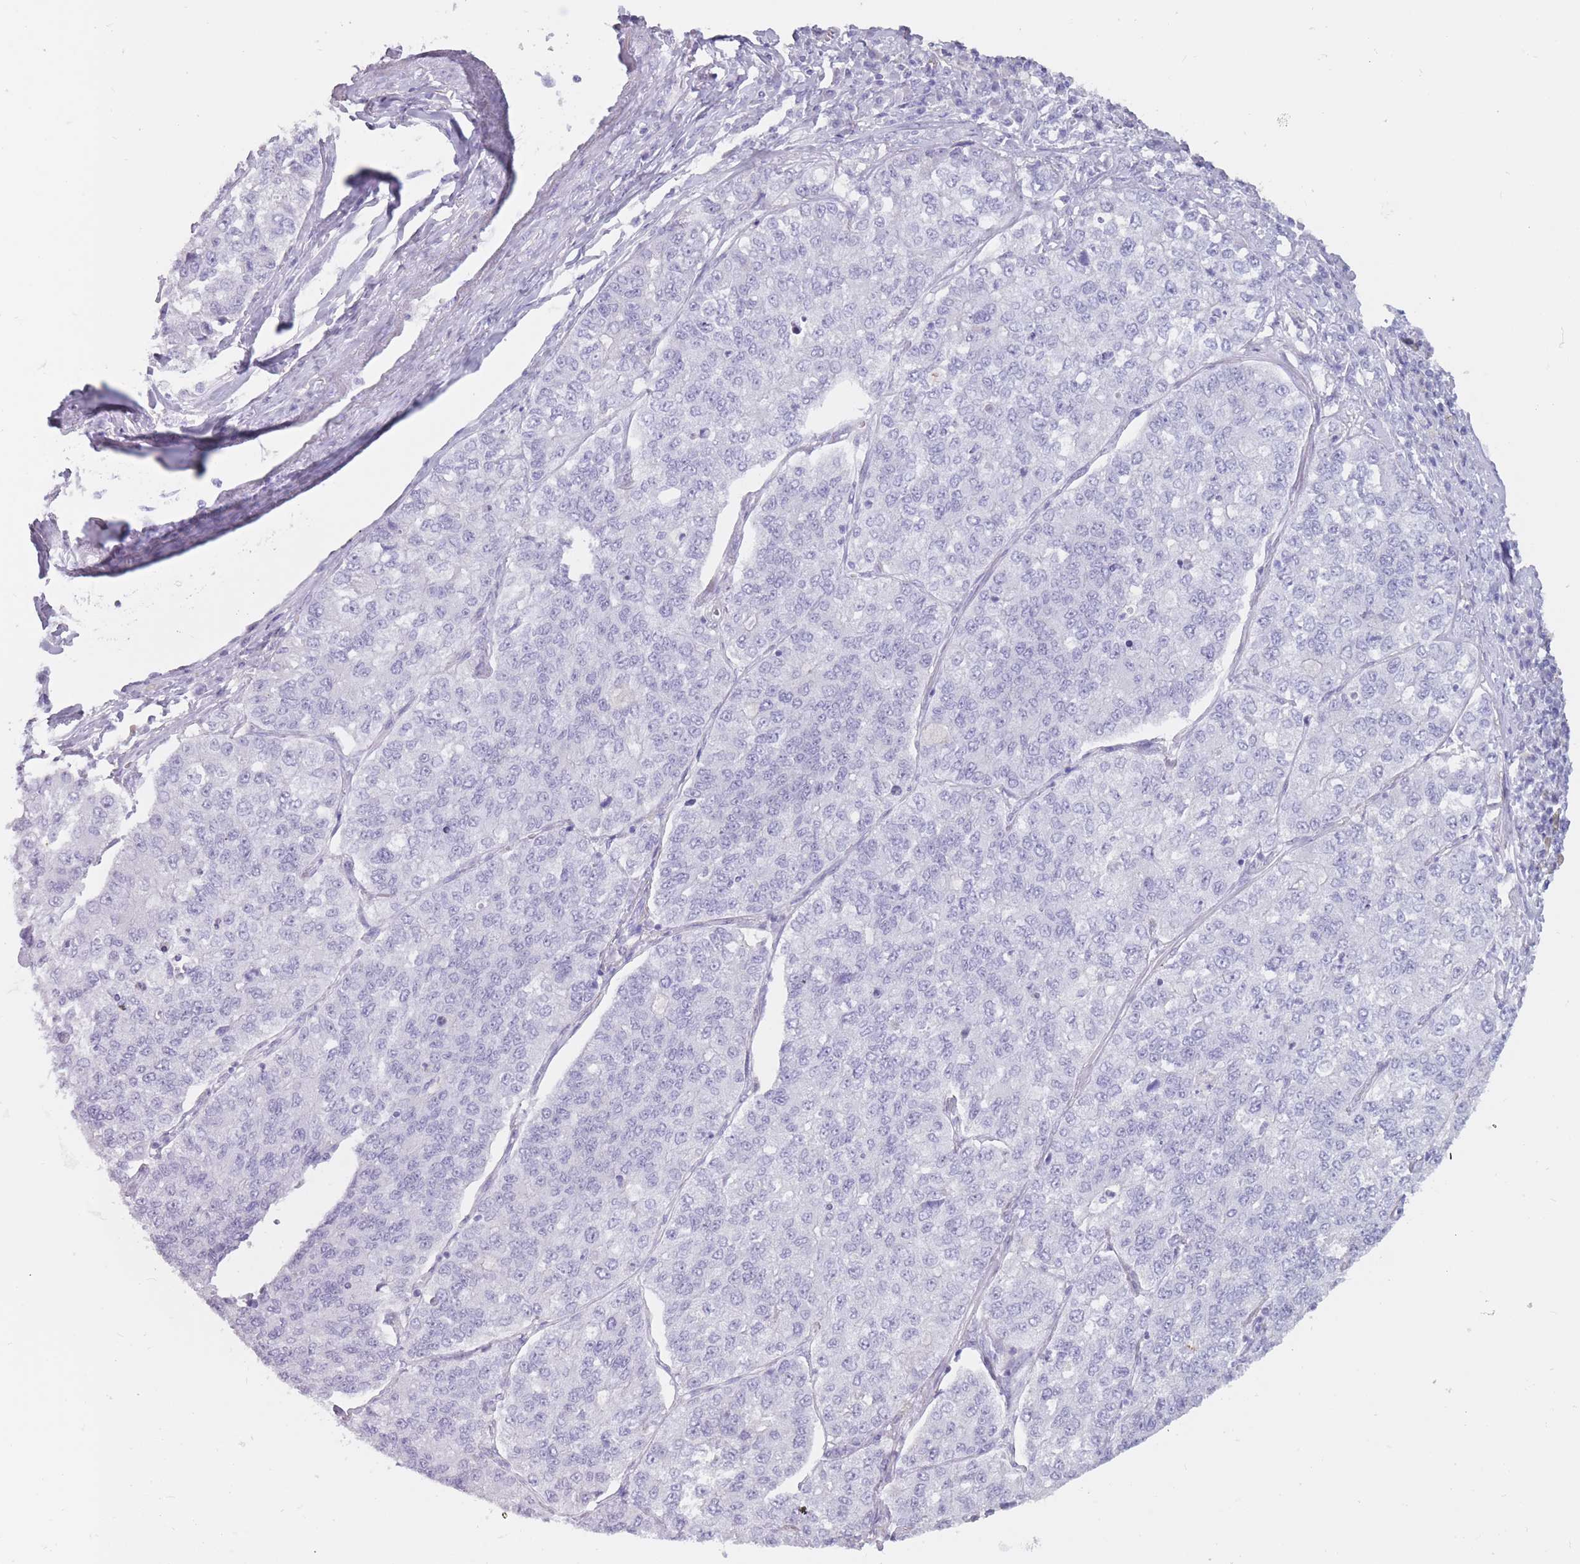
{"staining": {"intensity": "negative", "quantity": "none", "location": "none"}, "tissue": "lung cancer", "cell_type": "Tumor cells", "image_type": "cancer", "snomed": [{"axis": "morphology", "description": "Adenocarcinoma, NOS"}, {"axis": "topography", "description": "Lung"}], "caption": "The micrograph displays no staining of tumor cells in adenocarcinoma (lung).", "gene": "PNMA3", "patient": {"sex": "male", "age": 49}}